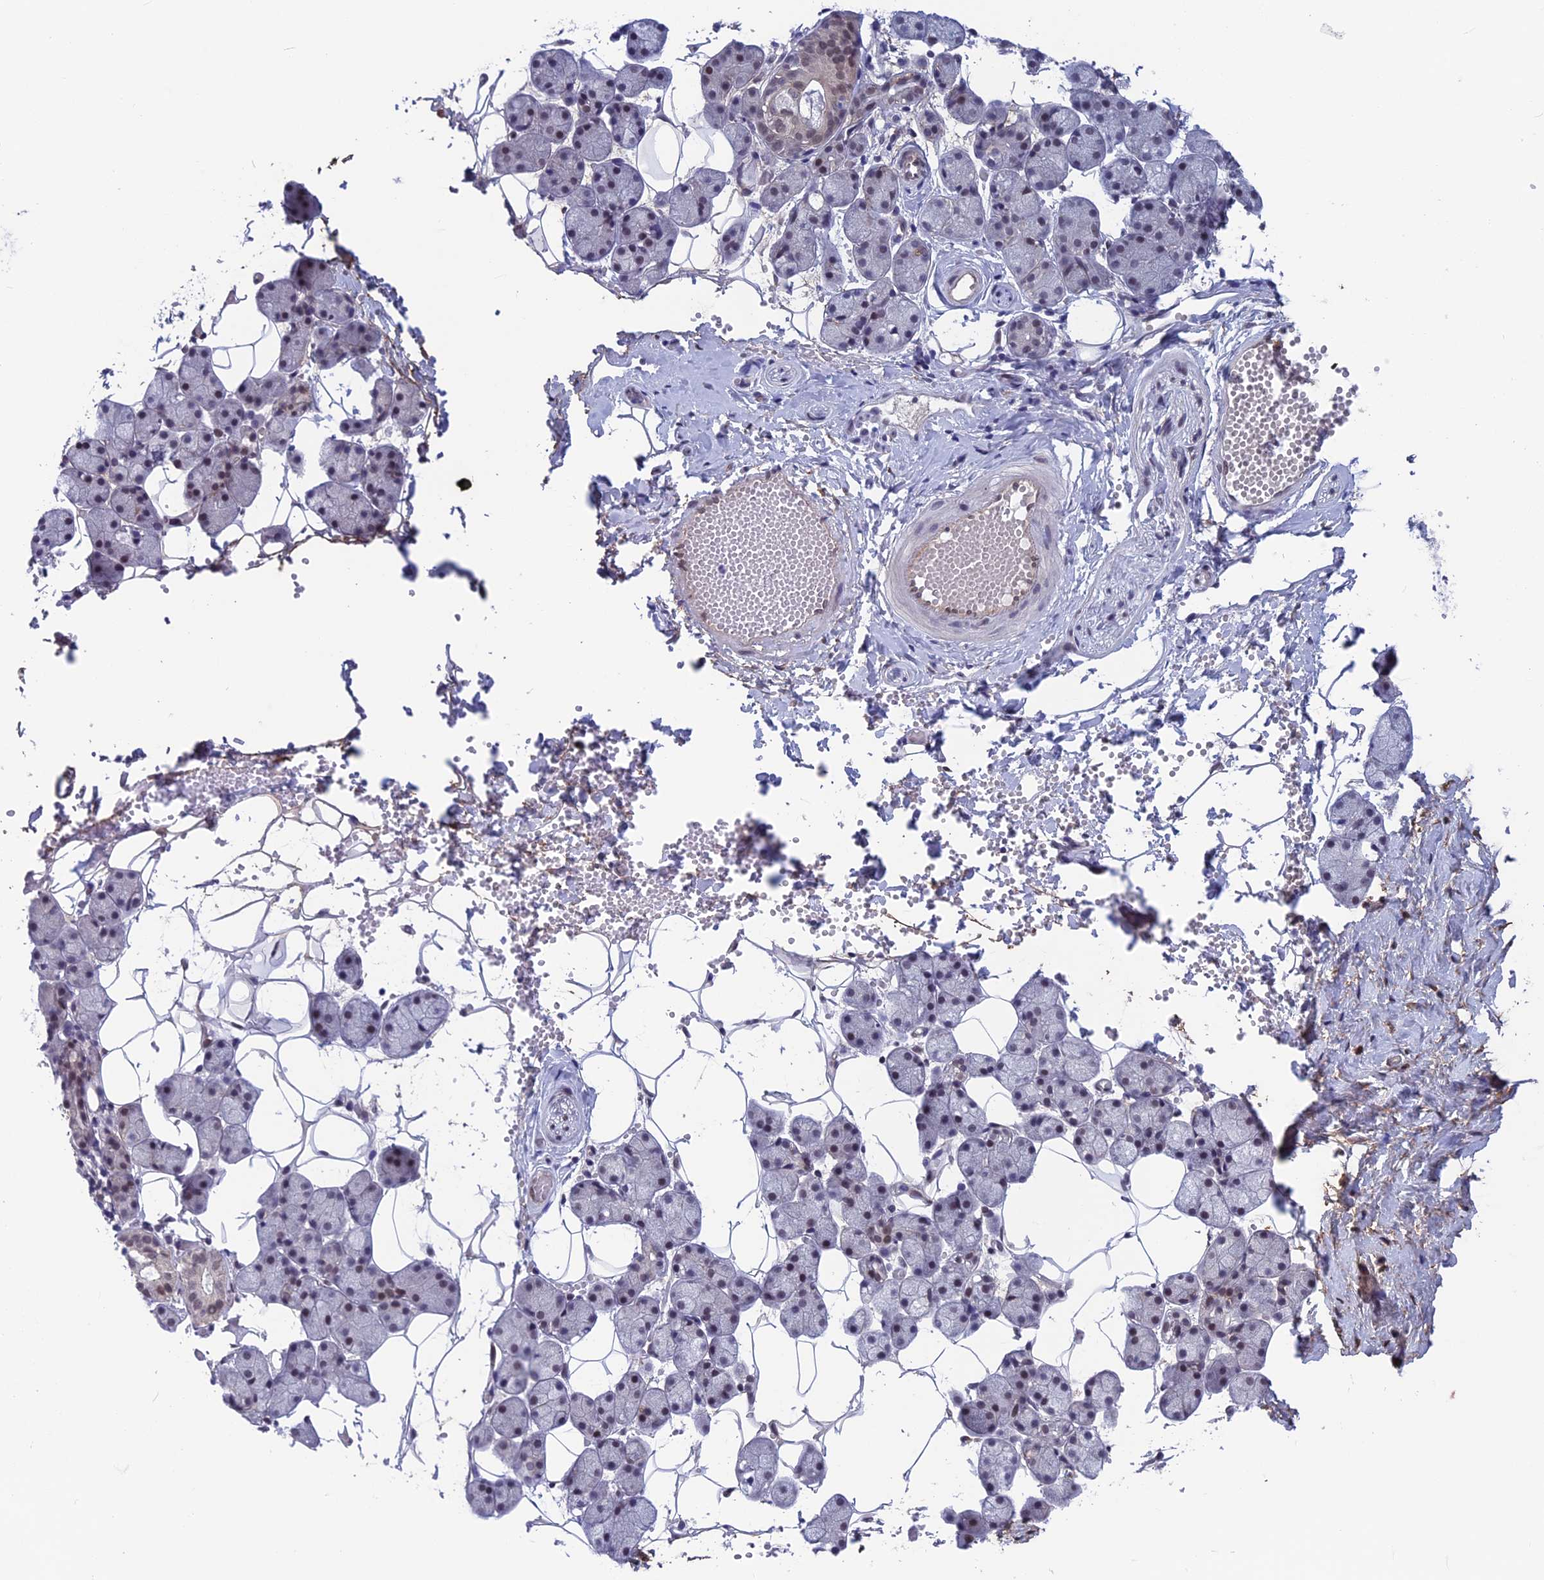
{"staining": {"intensity": "weak", "quantity": "<25%", "location": "nuclear"}, "tissue": "salivary gland", "cell_type": "Glandular cells", "image_type": "normal", "snomed": [{"axis": "morphology", "description": "Normal tissue, NOS"}, {"axis": "topography", "description": "Salivary gland"}], "caption": "The photomicrograph shows no staining of glandular cells in benign salivary gland.", "gene": "FKBPL", "patient": {"sex": "female", "age": 33}}